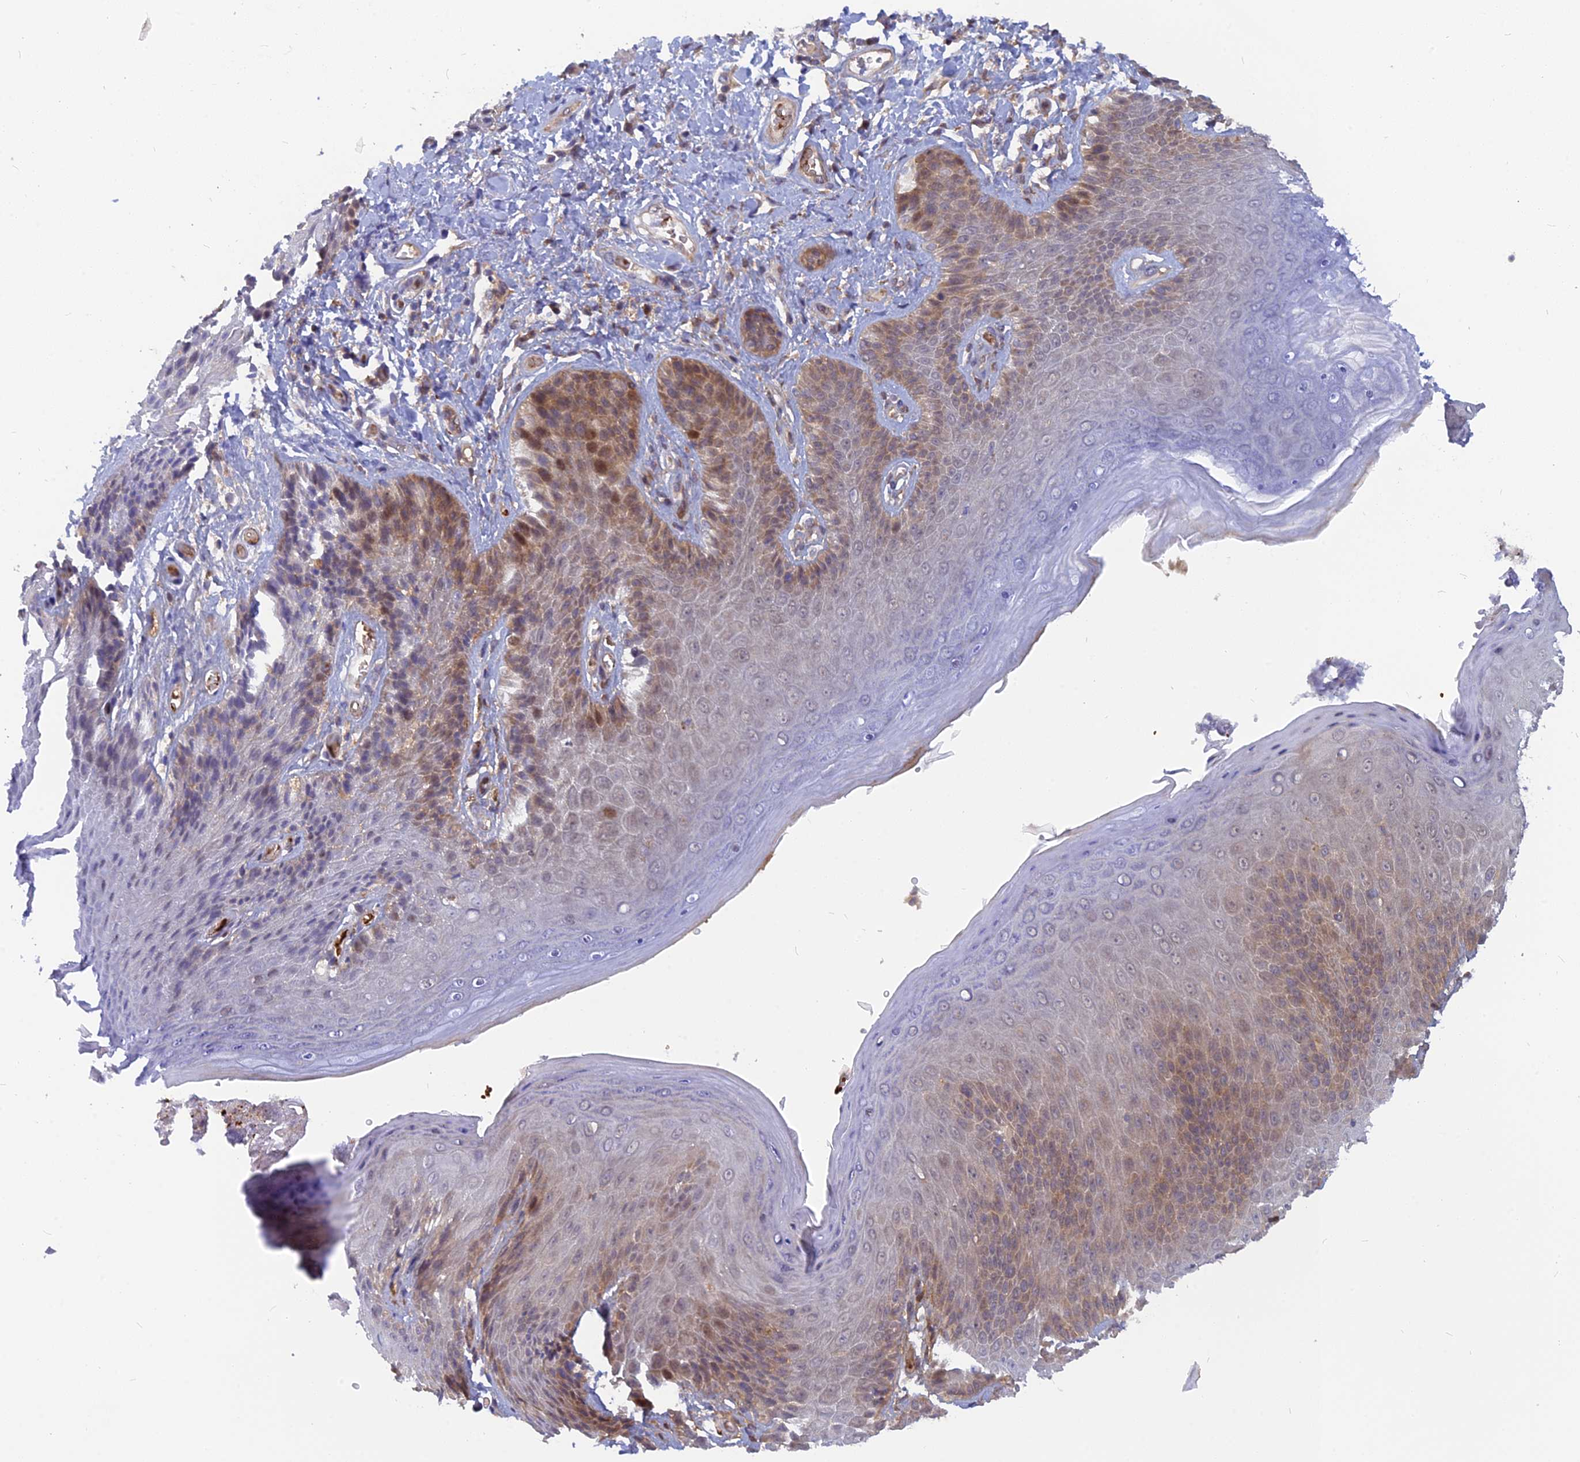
{"staining": {"intensity": "moderate", "quantity": "25%-75%", "location": "cytoplasmic/membranous,nuclear"}, "tissue": "skin", "cell_type": "Epidermal cells", "image_type": "normal", "snomed": [{"axis": "morphology", "description": "Normal tissue, NOS"}, {"axis": "topography", "description": "Anal"}], "caption": "This histopathology image displays IHC staining of unremarkable skin, with medium moderate cytoplasmic/membranous,nuclear positivity in approximately 25%-75% of epidermal cells.", "gene": "ARL2BP", "patient": {"sex": "female", "age": 89}}